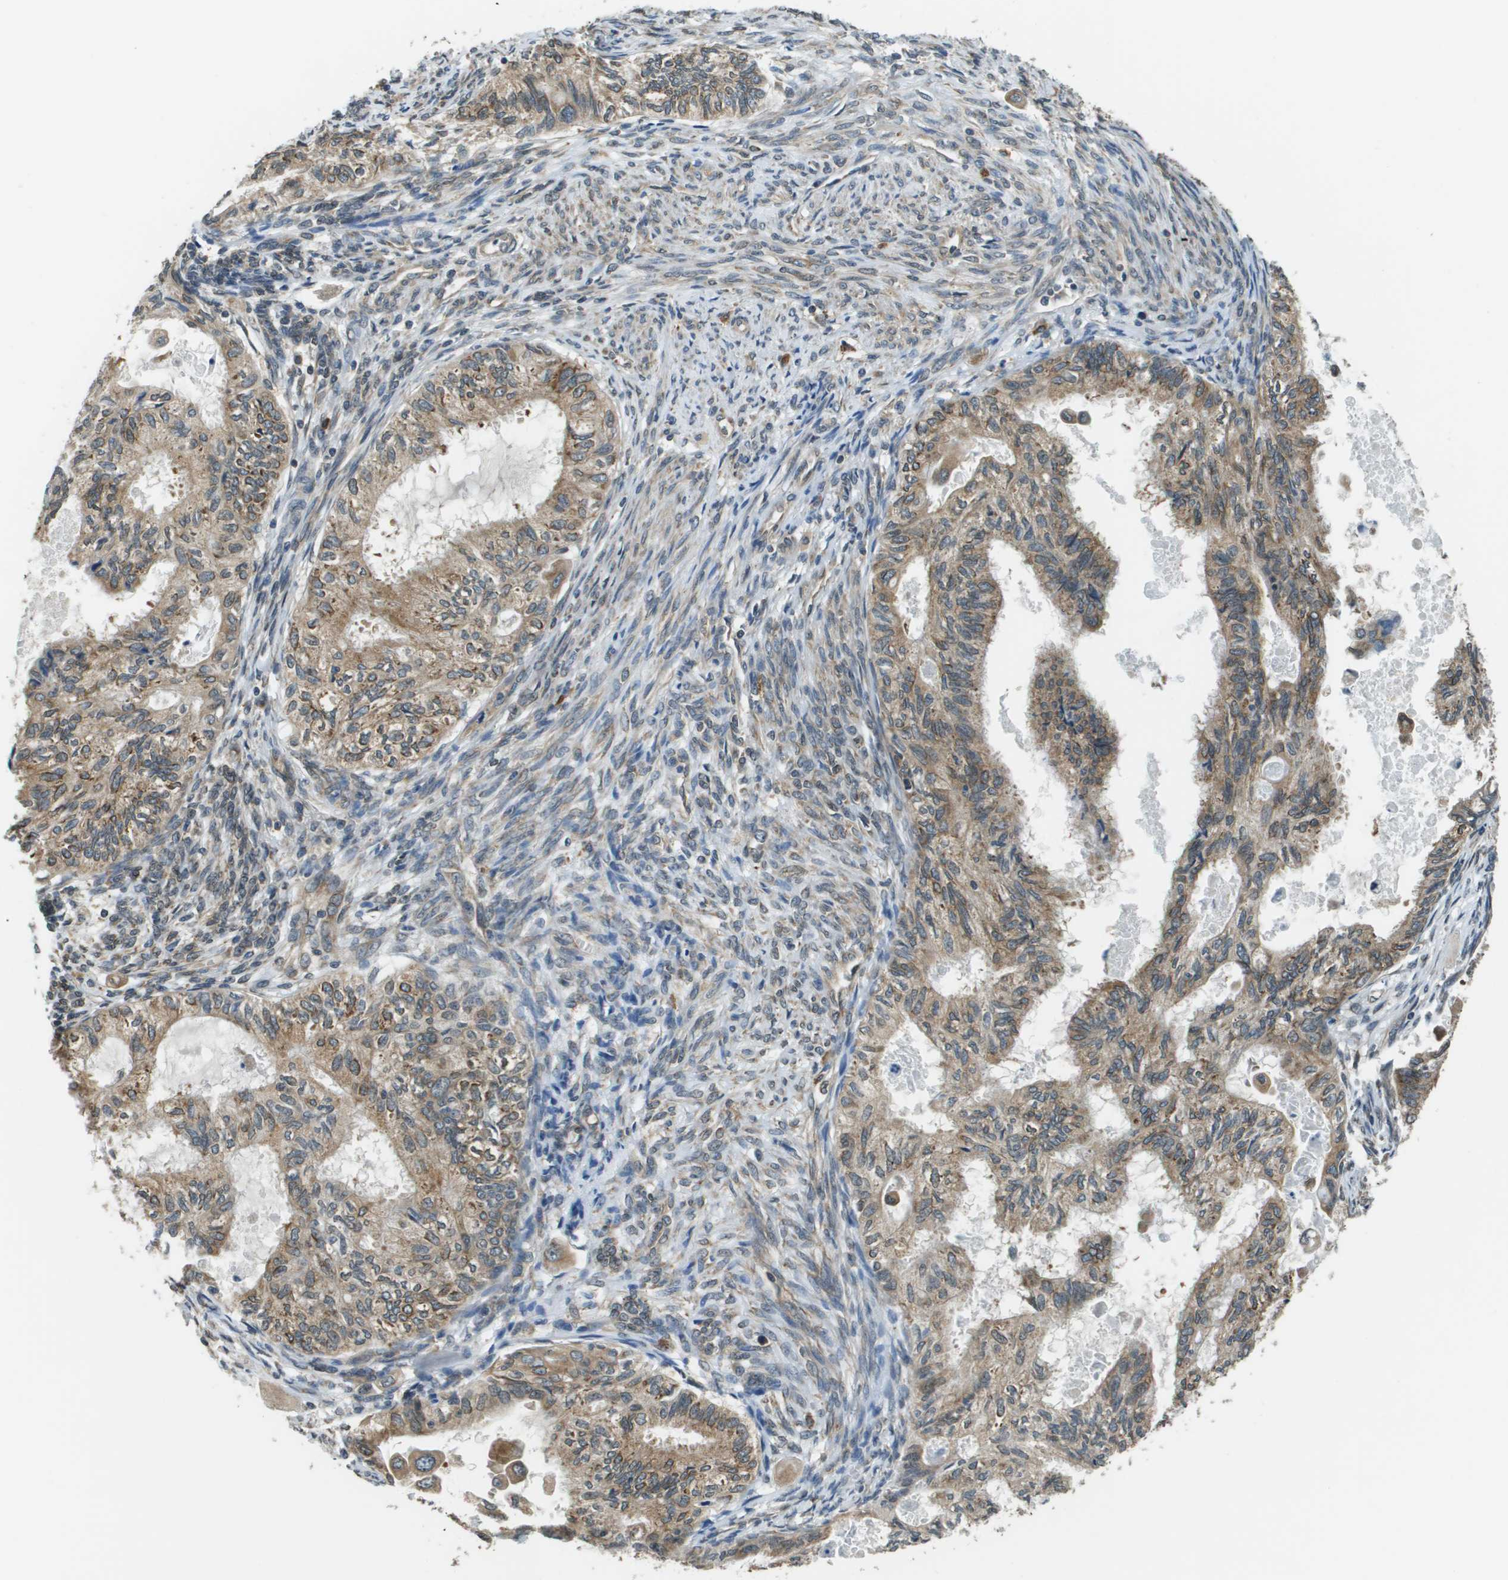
{"staining": {"intensity": "moderate", "quantity": ">75%", "location": "cytoplasmic/membranous"}, "tissue": "cervical cancer", "cell_type": "Tumor cells", "image_type": "cancer", "snomed": [{"axis": "morphology", "description": "Normal tissue, NOS"}, {"axis": "morphology", "description": "Adenocarcinoma, NOS"}, {"axis": "topography", "description": "Cervix"}, {"axis": "topography", "description": "Endometrium"}], "caption": "Immunohistochemistry photomicrograph of neoplastic tissue: human adenocarcinoma (cervical) stained using immunohistochemistry reveals medium levels of moderate protein expression localized specifically in the cytoplasmic/membranous of tumor cells, appearing as a cytoplasmic/membranous brown color.", "gene": "SEC62", "patient": {"sex": "female", "age": 86}}